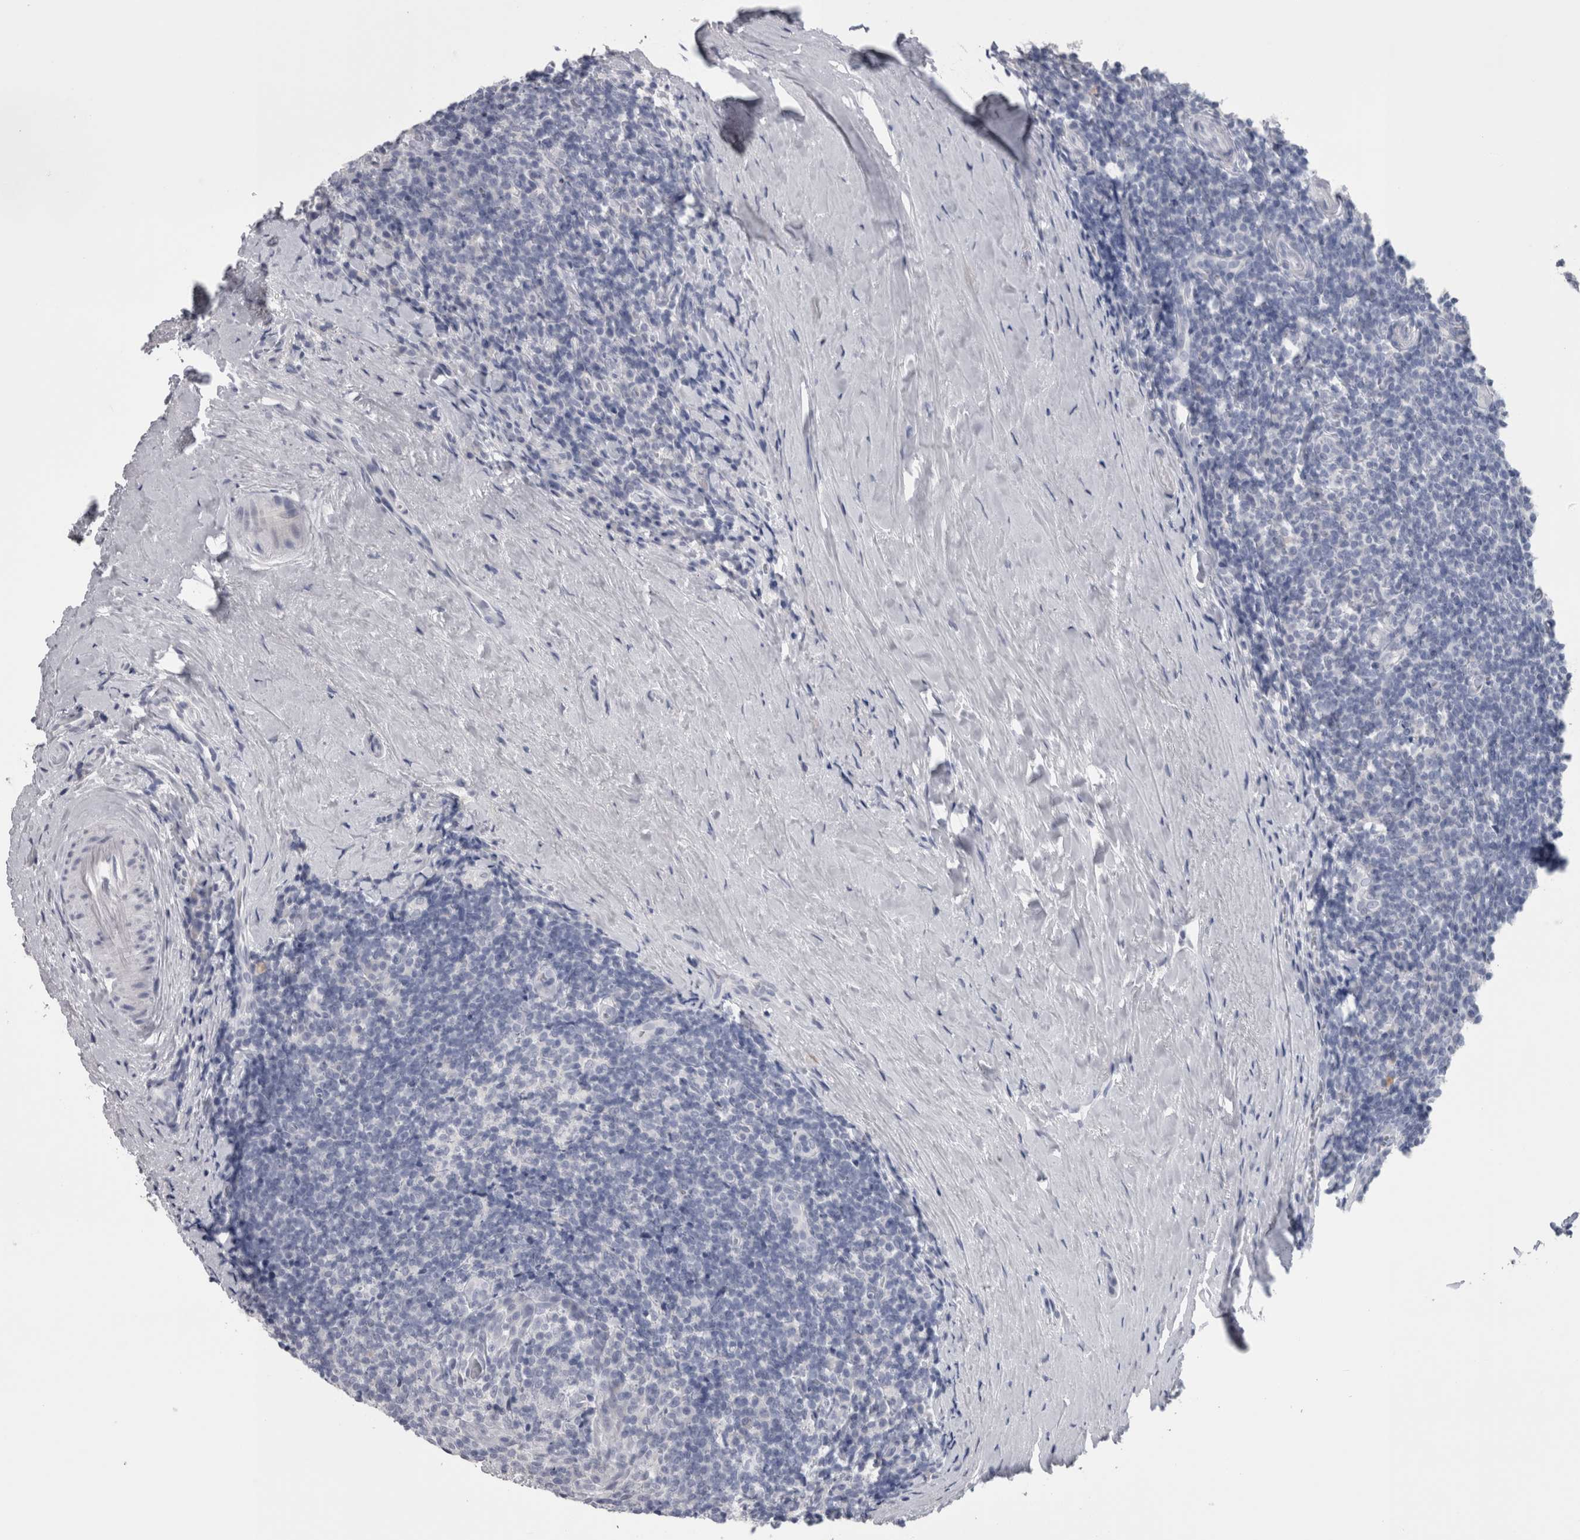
{"staining": {"intensity": "negative", "quantity": "none", "location": "none"}, "tissue": "tonsil", "cell_type": "Germinal center cells", "image_type": "normal", "snomed": [{"axis": "morphology", "description": "Normal tissue, NOS"}, {"axis": "topography", "description": "Tonsil"}], "caption": "IHC of unremarkable human tonsil exhibits no staining in germinal center cells. (DAB (3,3'-diaminobenzidine) IHC visualized using brightfield microscopy, high magnification).", "gene": "CA8", "patient": {"sex": "male", "age": 37}}